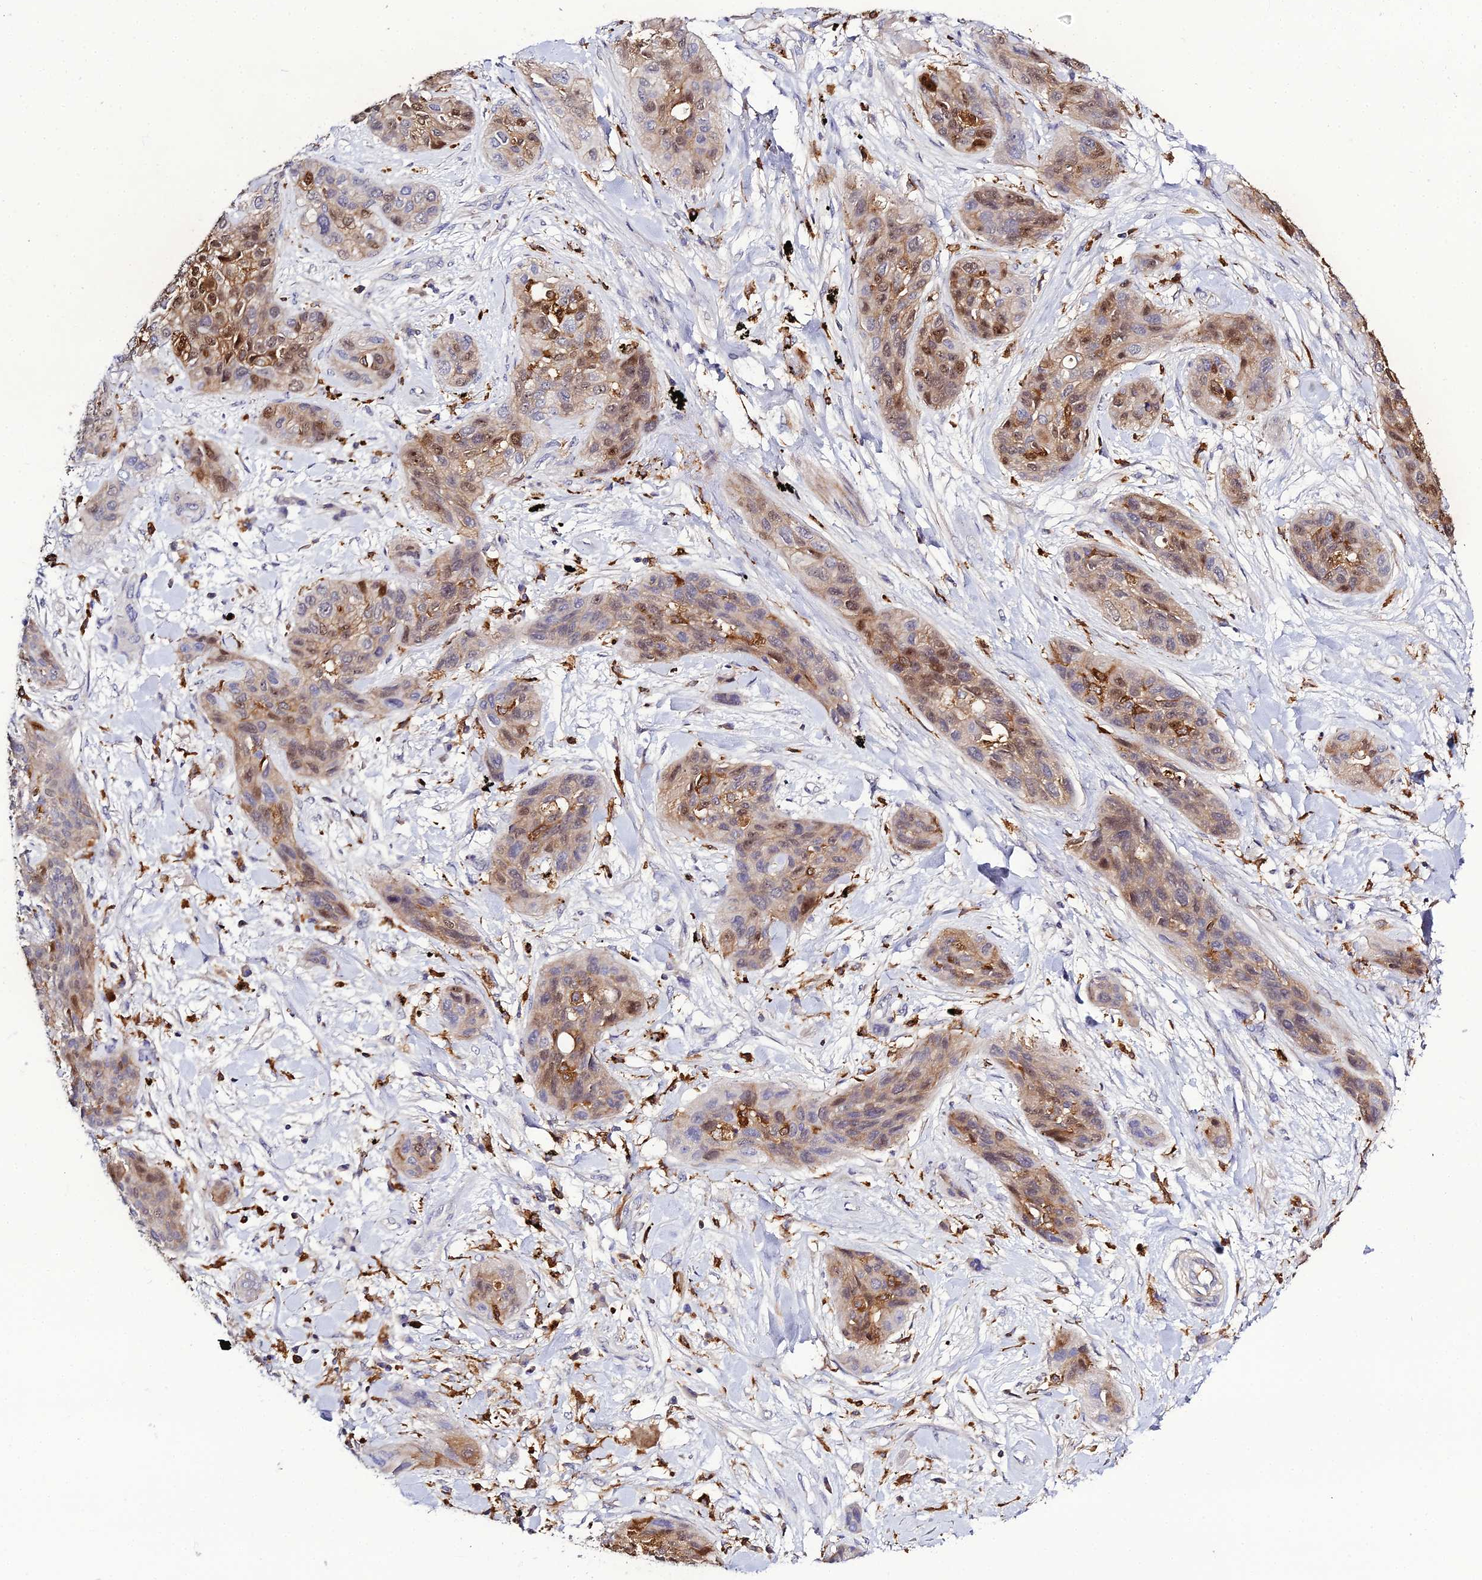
{"staining": {"intensity": "moderate", "quantity": "25%-75%", "location": "nuclear"}, "tissue": "lung cancer", "cell_type": "Tumor cells", "image_type": "cancer", "snomed": [{"axis": "morphology", "description": "Squamous cell carcinoma, NOS"}, {"axis": "topography", "description": "Lung"}], "caption": "There is medium levels of moderate nuclear expression in tumor cells of lung squamous cell carcinoma, as demonstrated by immunohistochemical staining (brown color).", "gene": "IL4I1", "patient": {"sex": "female", "age": 70}}